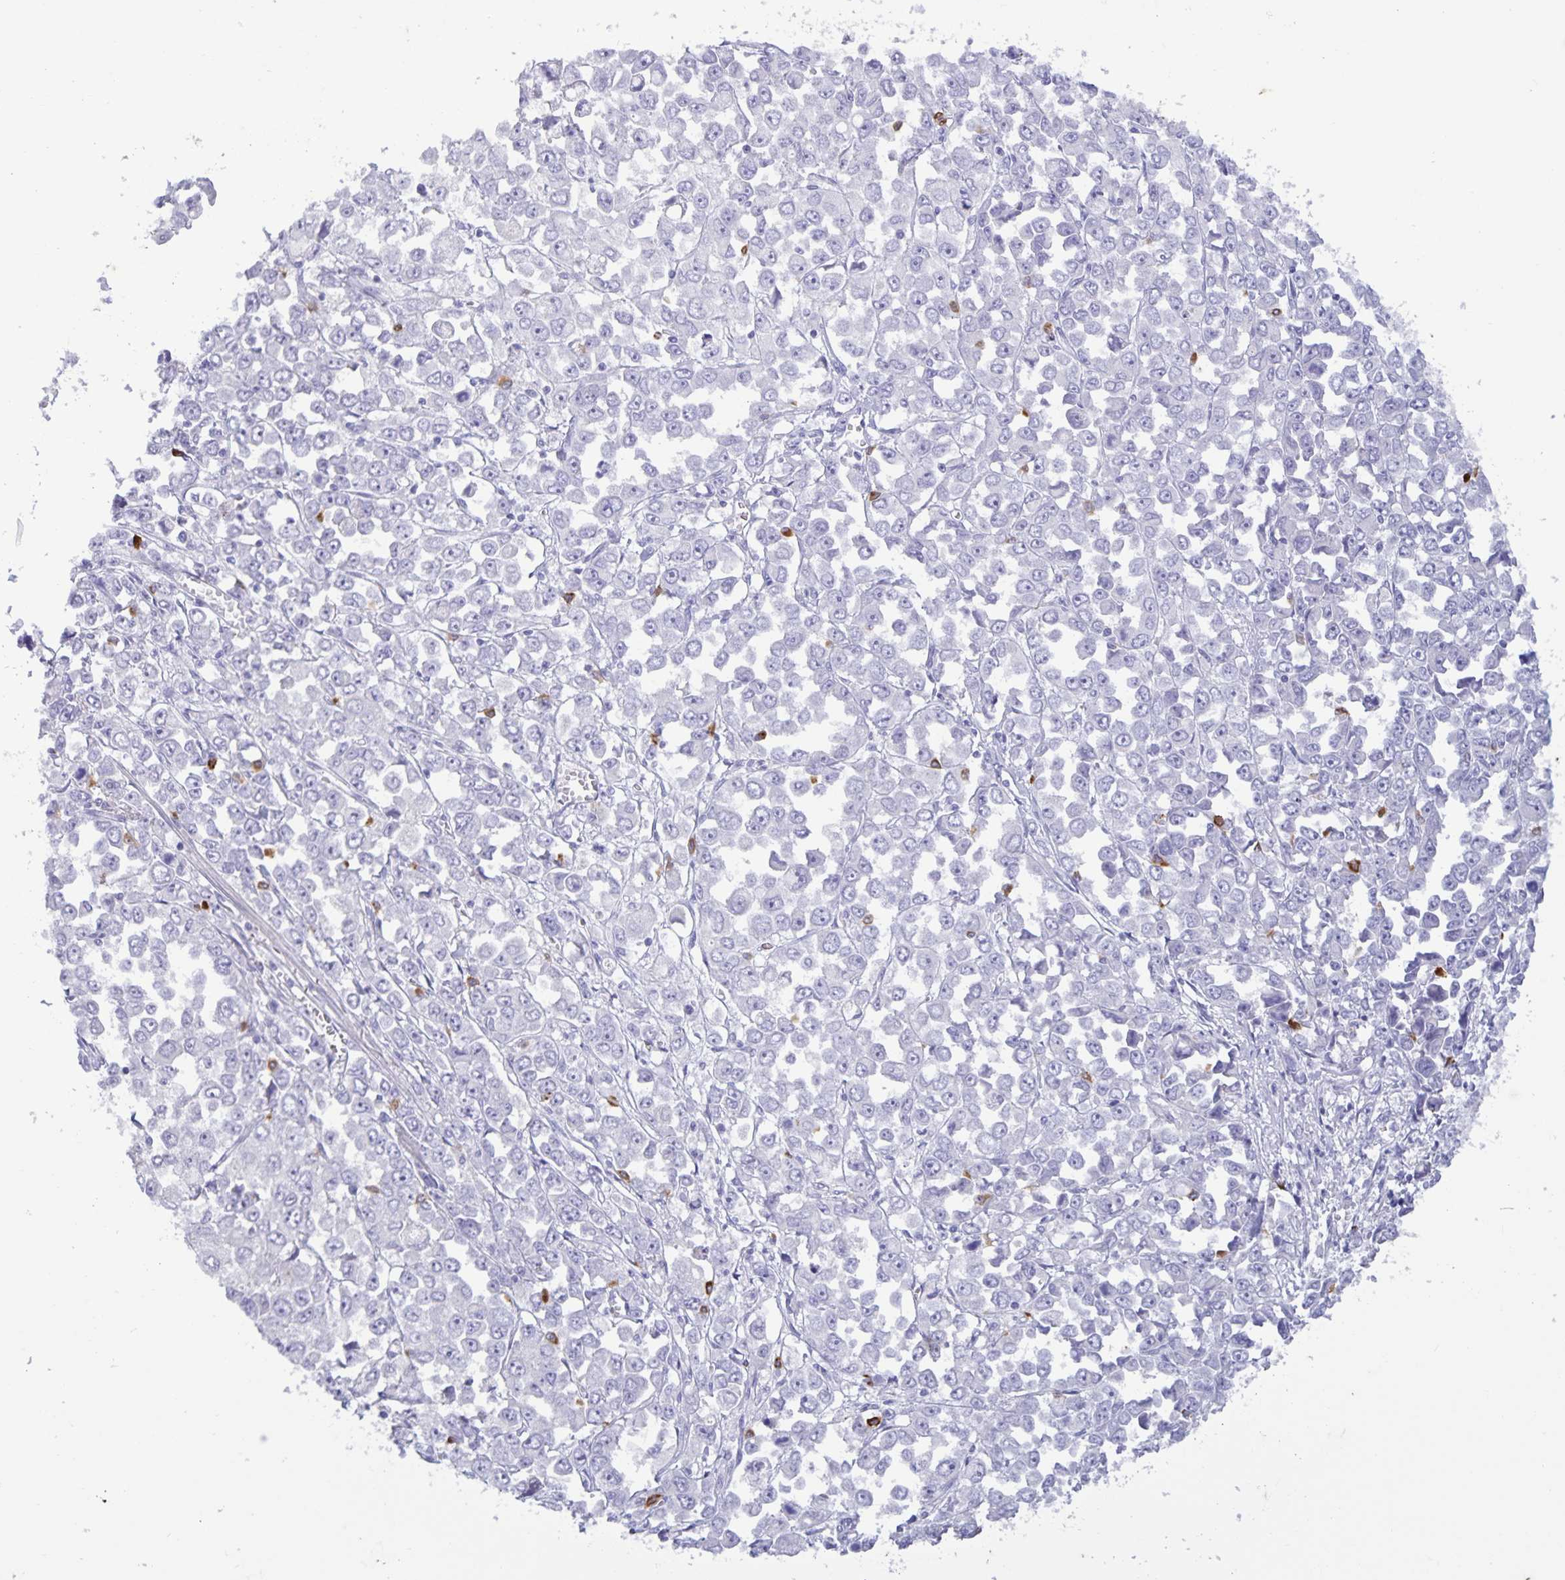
{"staining": {"intensity": "negative", "quantity": "none", "location": "none"}, "tissue": "stomach cancer", "cell_type": "Tumor cells", "image_type": "cancer", "snomed": [{"axis": "morphology", "description": "Adenocarcinoma, NOS"}, {"axis": "topography", "description": "Stomach, upper"}], "caption": "High magnification brightfield microscopy of stomach adenocarcinoma stained with DAB (brown) and counterstained with hematoxylin (blue): tumor cells show no significant expression.", "gene": "IBTK", "patient": {"sex": "male", "age": 70}}